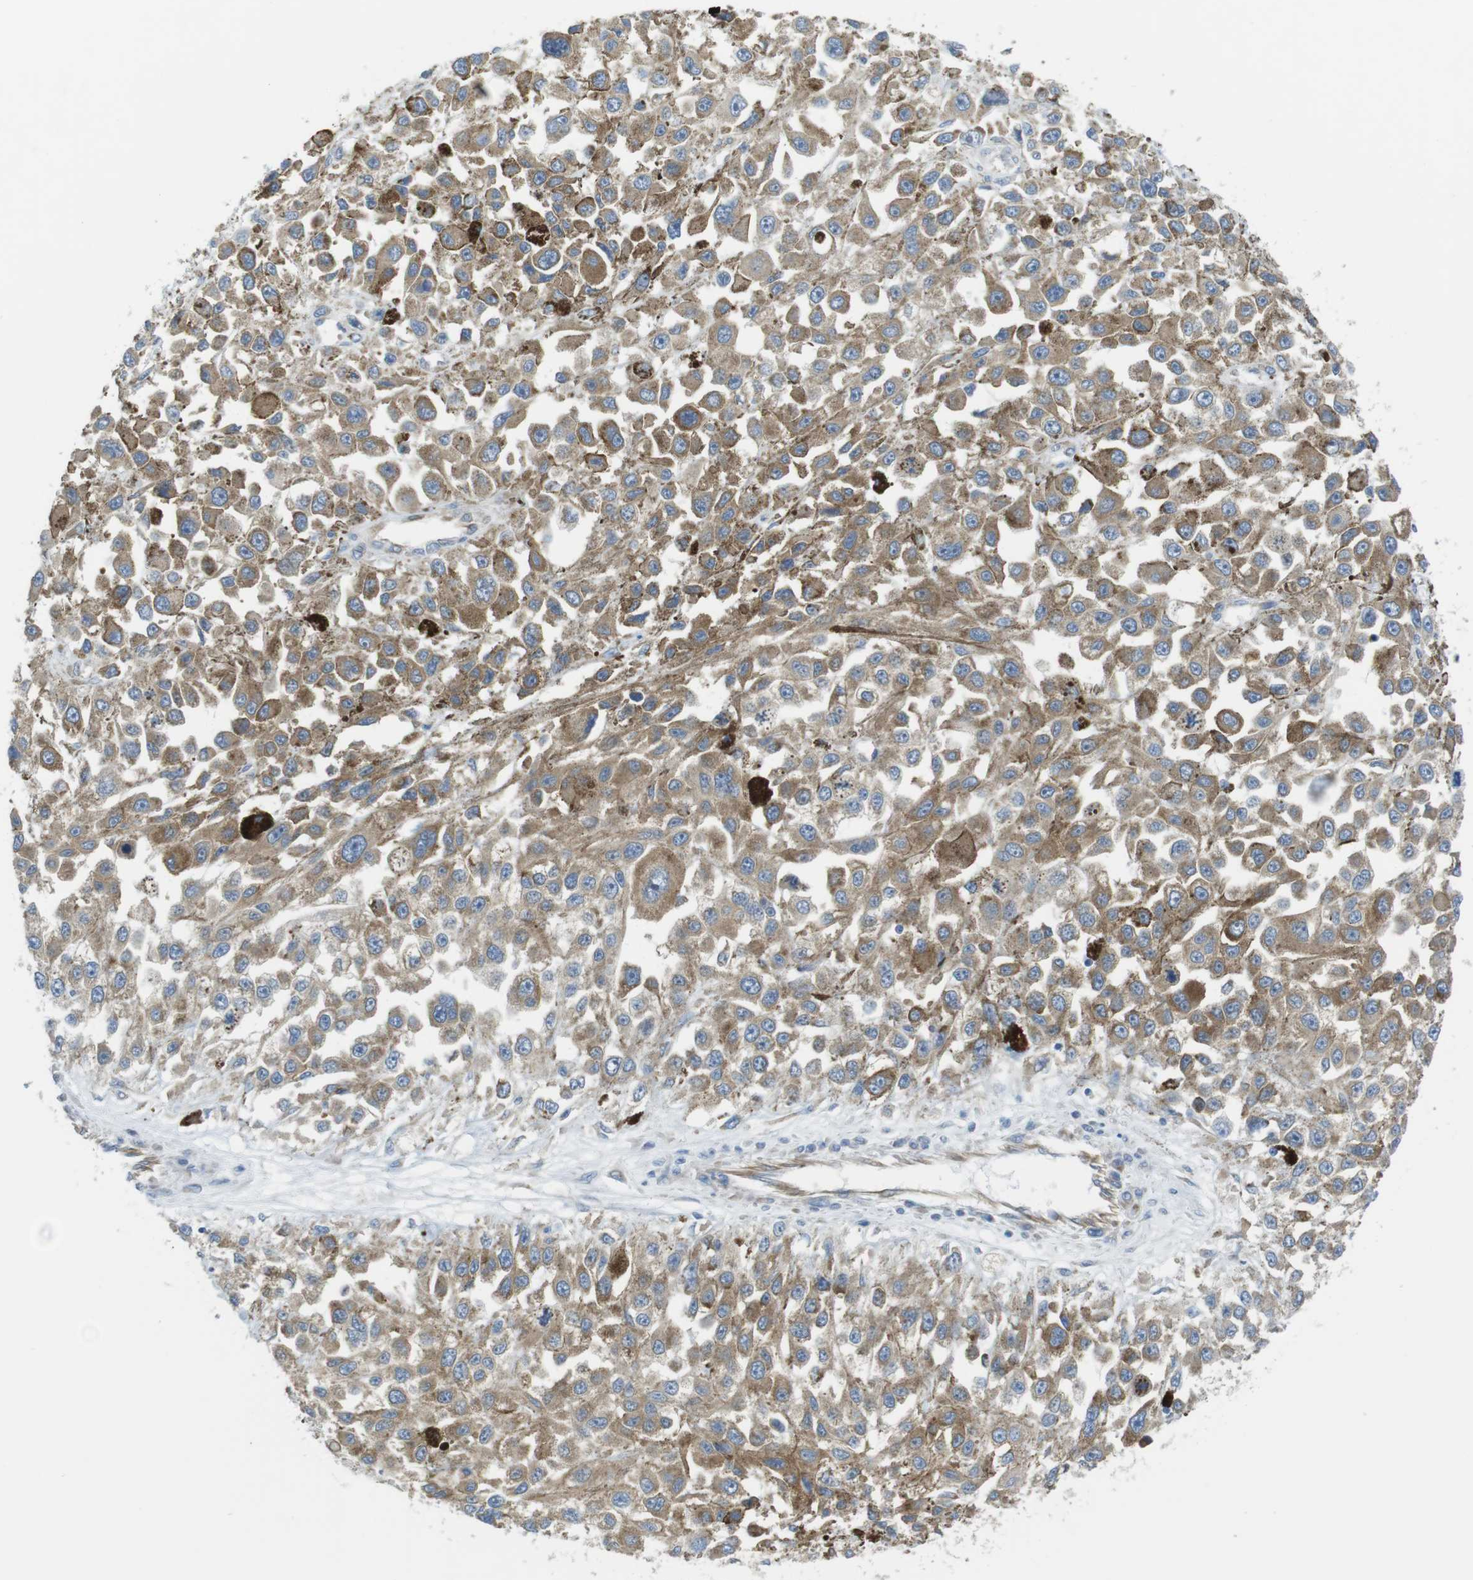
{"staining": {"intensity": "weak", "quantity": ">75%", "location": "cytoplasmic/membranous"}, "tissue": "melanoma", "cell_type": "Tumor cells", "image_type": "cancer", "snomed": [{"axis": "morphology", "description": "Malignant melanoma, Metastatic site"}, {"axis": "topography", "description": "Lymph node"}], "caption": "Human melanoma stained with a brown dye demonstrates weak cytoplasmic/membranous positive expression in about >75% of tumor cells.", "gene": "TMEM234", "patient": {"sex": "male", "age": 59}}